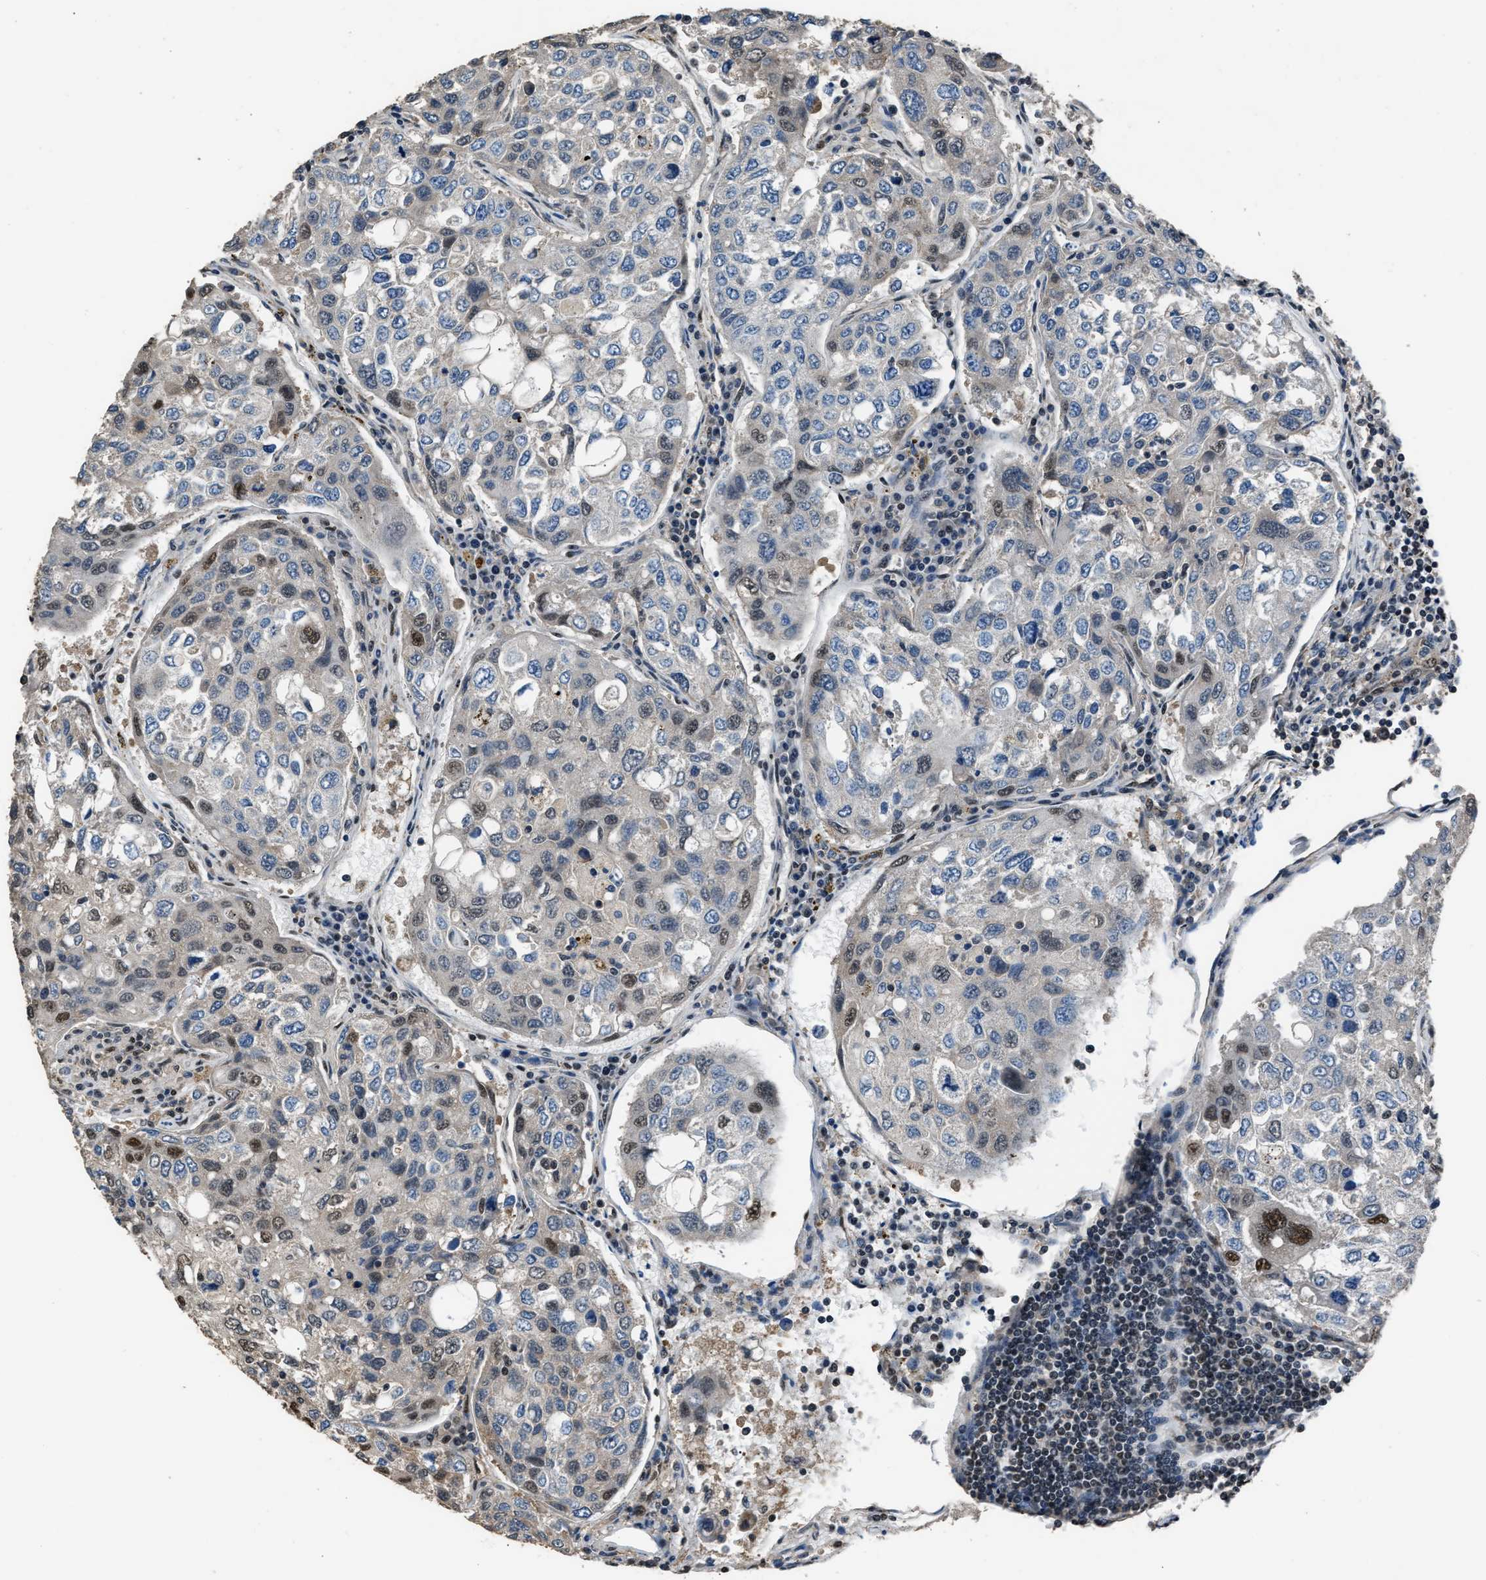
{"staining": {"intensity": "moderate", "quantity": "<25%", "location": "nuclear"}, "tissue": "urothelial cancer", "cell_type": "Tumor cells", "image_type": "cancer", "snomed": [{"axis": "morphology", "description": "Urothelial carcinoma, High grade"}, {"axis": "topography", "description": "Lymph node"}, {"axis": "topography", "description": "Urinary bladder"}], "caption": "Immunohistochemistry (IHC) of human urothelial carcinoma (high-grade) reveals low levels of moderate nuclear positivity in about <25% of tumor cells.", "gene": "DFFA", "patient": {"sex": "male", "age": 51}}